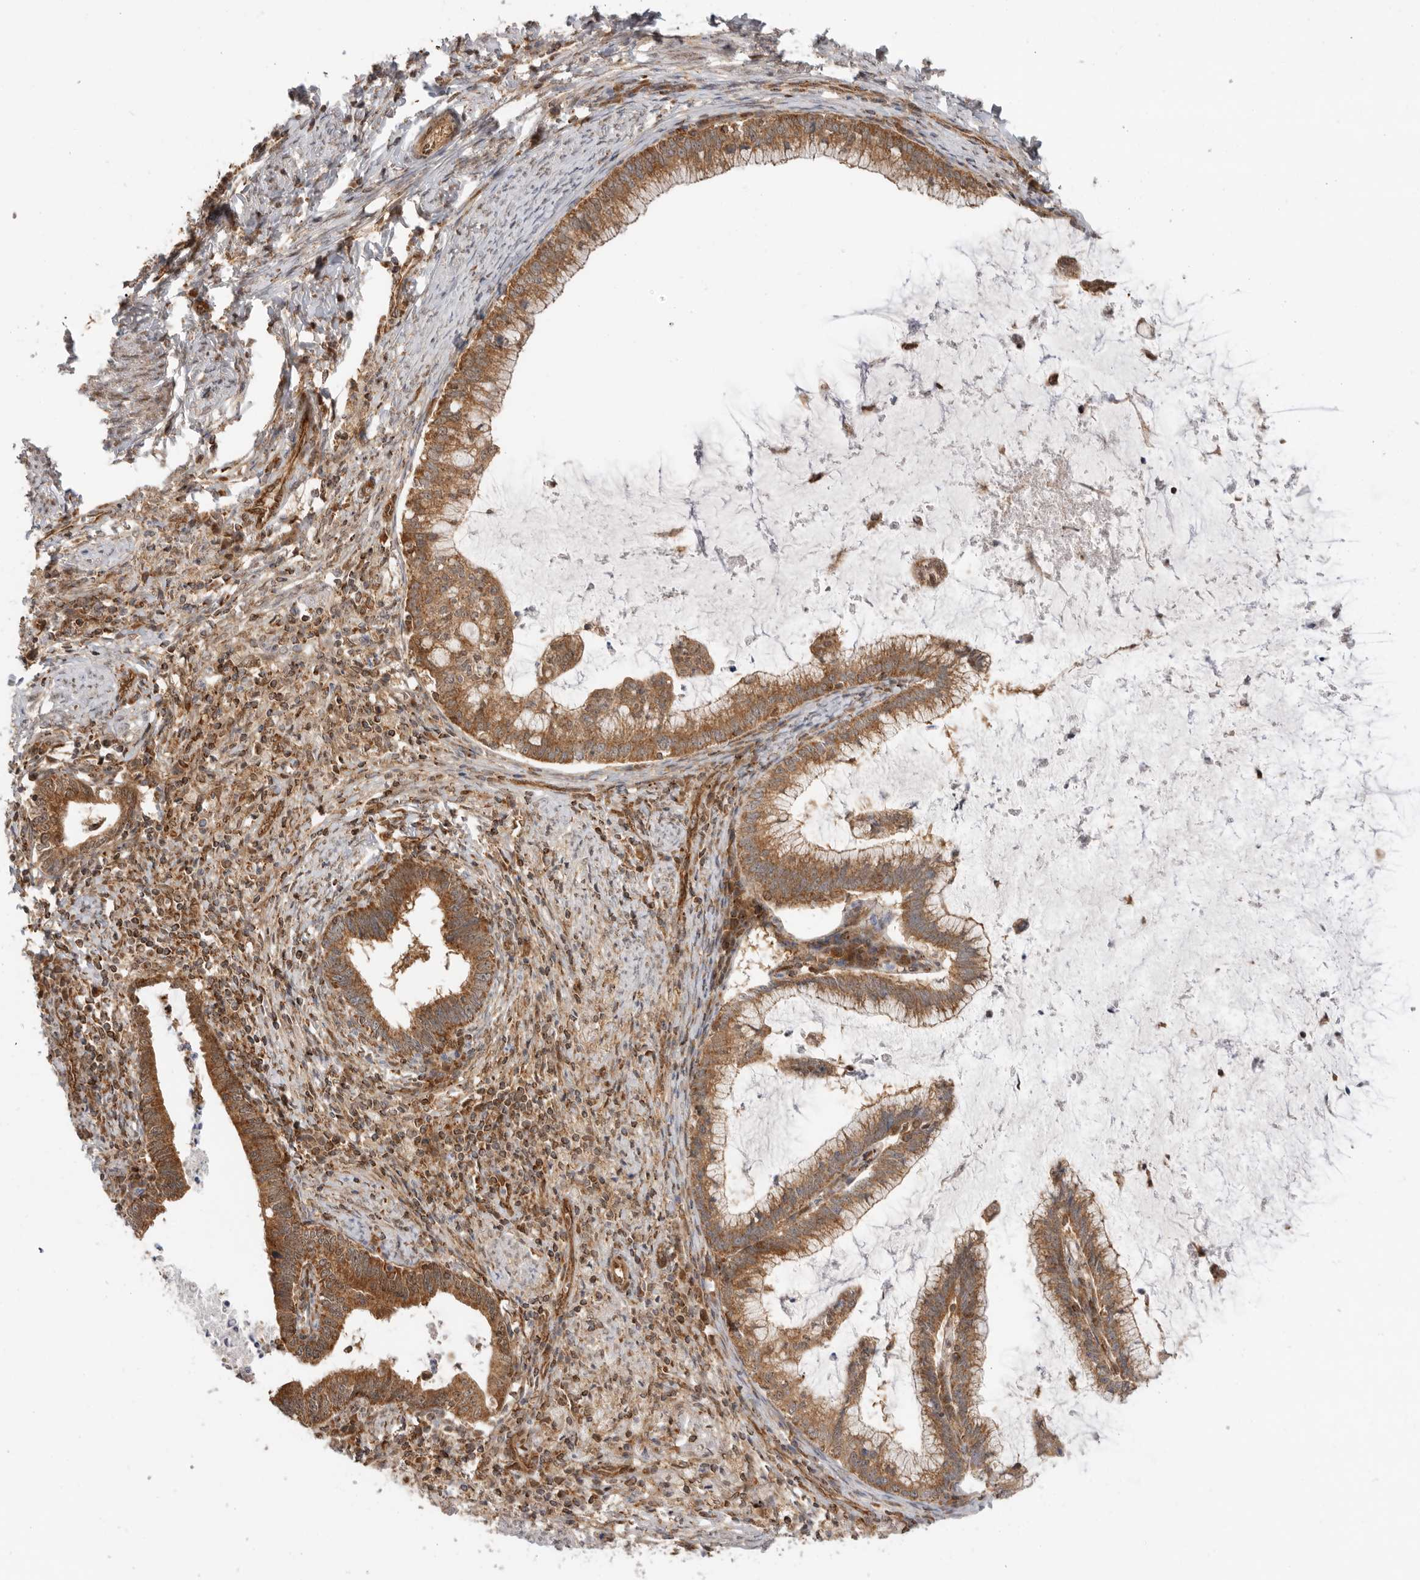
{"staining": {"intensity": "moderate", "quantity": ">75%", "location": "cytoplasmic/membranous"}, "tissue": "cervical cancer", "cell_type": "Tumor cells", "image_type": "cancer", "snomed": [{"axis": "morphology", "description": "Adenocarcinoma, NOS"}, {"axis": "topography", "description": "Cervix"}], "caption": "Protein staining of cervical cancer tissue reveals moderate cytoplasmic/membranous staining in approximately >75% of tumor cells. (DAB (3,3'-diaminobenzidine) IHC with brightfield microscopy, high magnification).", "gene": "DCAF8", "patient": {"sex": "female", "age": 36}}